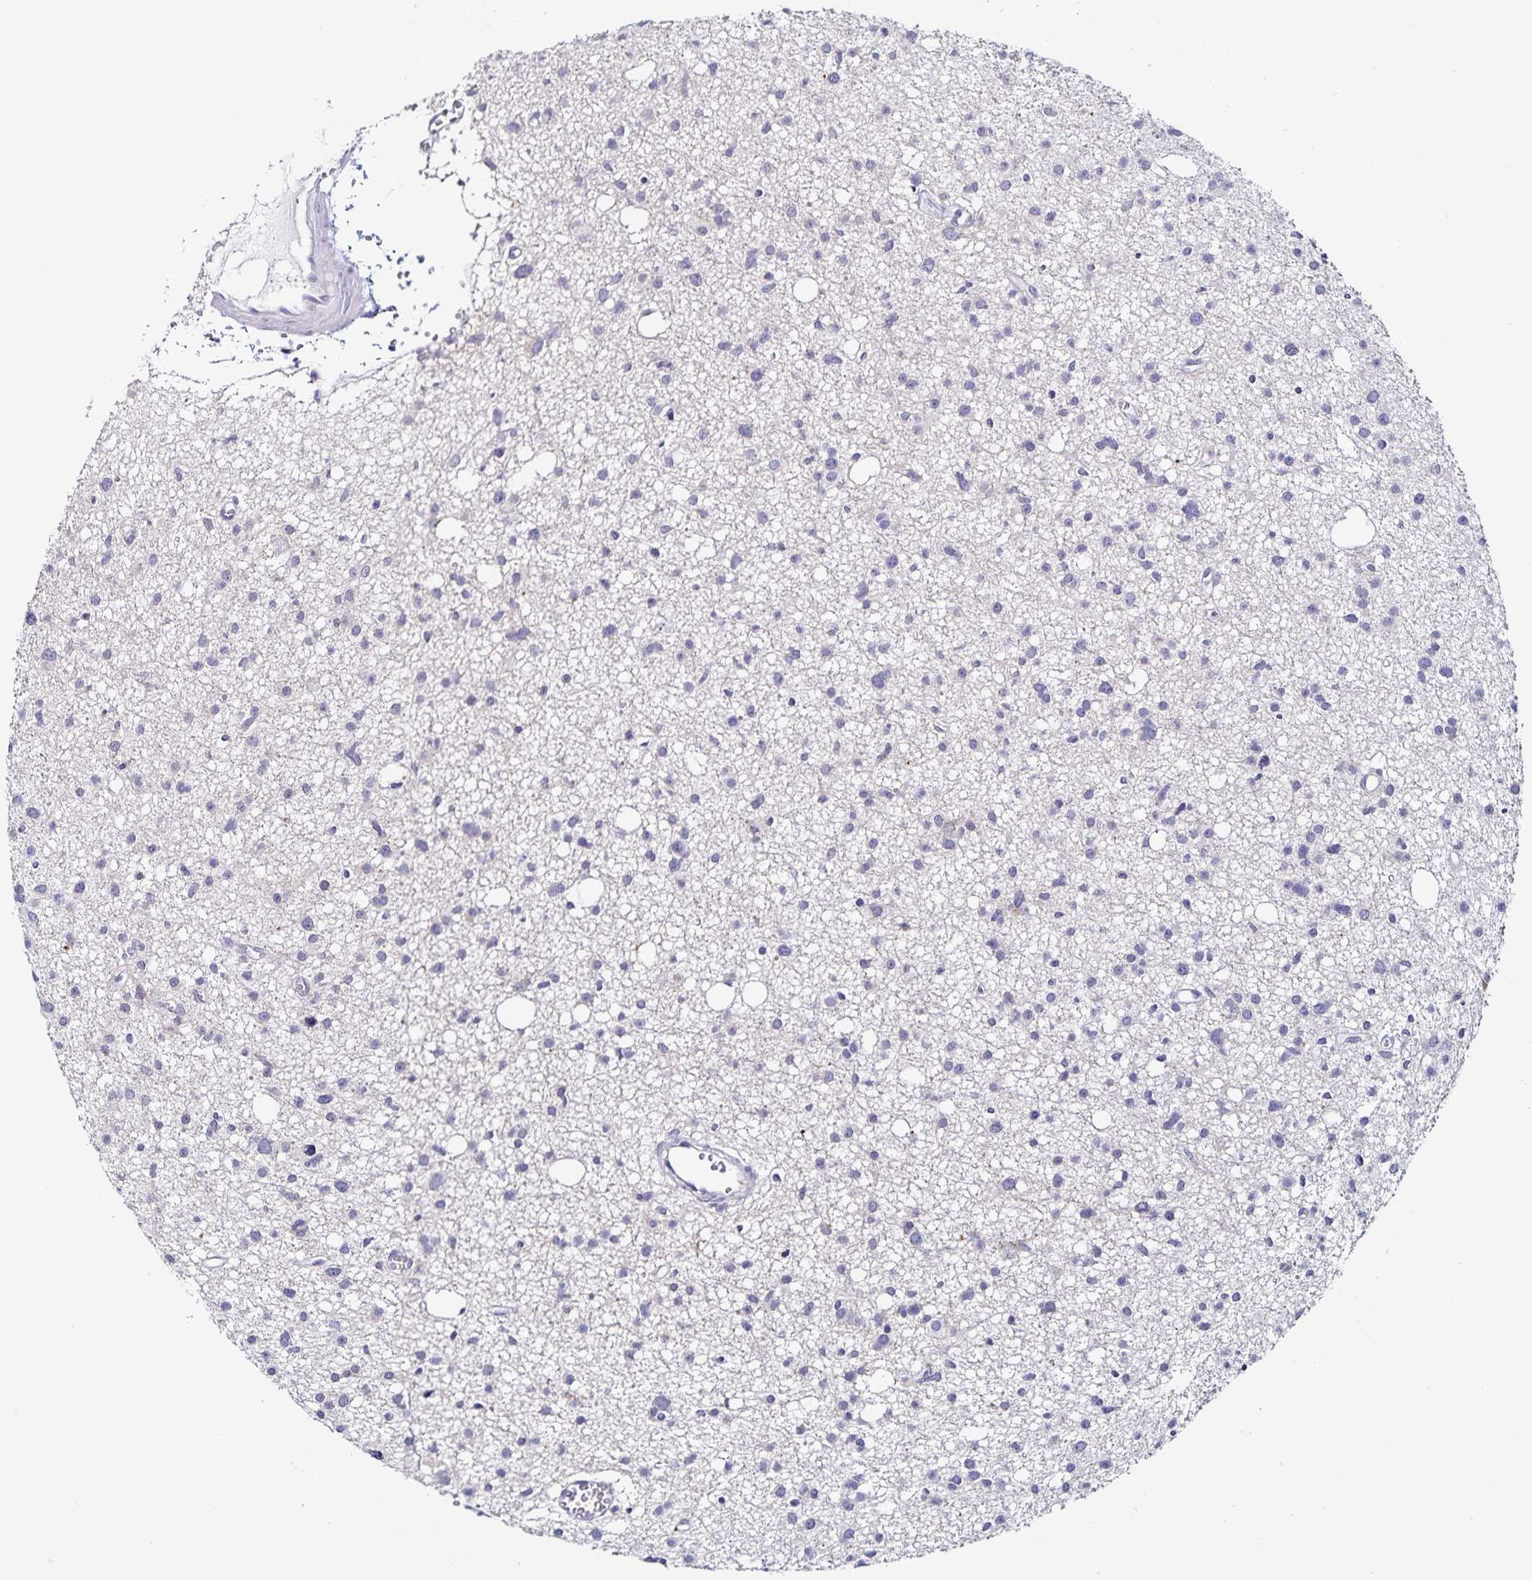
{"staining": {"intensity": "negative", "quantity": "none", "location": "none"}, "tissue": "glioma", "cell_type": "Tumor cells", "image_type": "cancer", "snomed": [{"axis": "morphology", "description": "Glioma, malignant, High grade"}, {"axis": "topography", "description": "Brain"}], "caption": "This is an immunohistochemistry micrograph of human malignant glioma (high-grade). There is no expression in tumor cells.", "gene": "TSPAN7", "patient": {"sex": "male", "age": 23}}